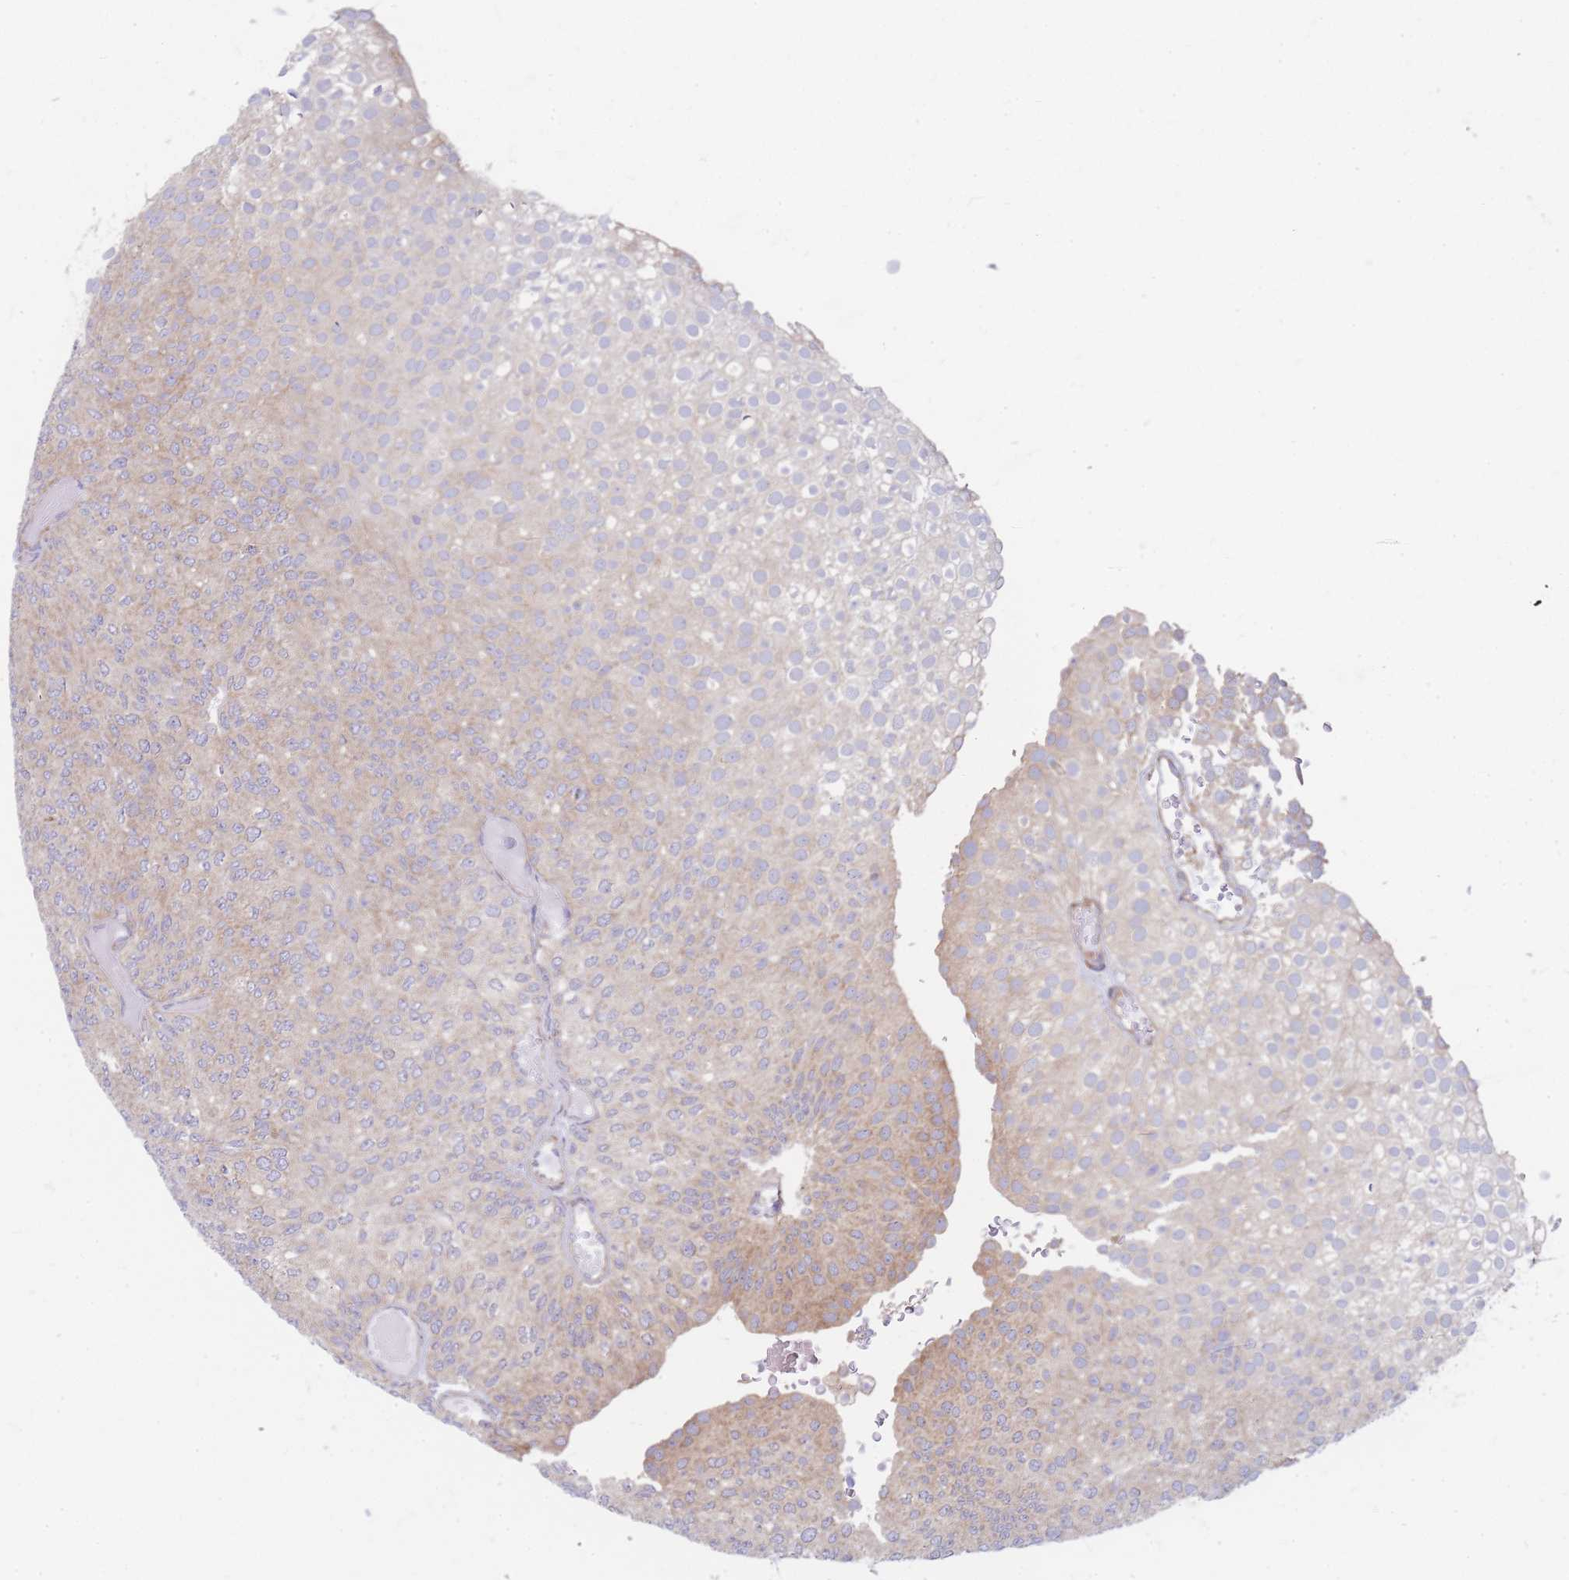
{"staining": {"intensity": "moderate", "quantity": "<25%", "location": "cytoplasmic/membranous"}, "tissue": "urothelial cancer", "cell_type": "Tumor cells", "image_type": "cancer", "snomed": [{"axis": "morphology", "description": "Urothelial carcinoma, Low grade"}, {"axis": "topography", "description": "Urinary bladder"}], "caption": "Immunohistochemical staining of human urothelial carcinoma (low-grade) reveals low levels of moderate cytoplasmic/membranous expression in about <25% of tumor cells.", "gene": "RPL8", "patient": {"sex": "male", "age": 78}}